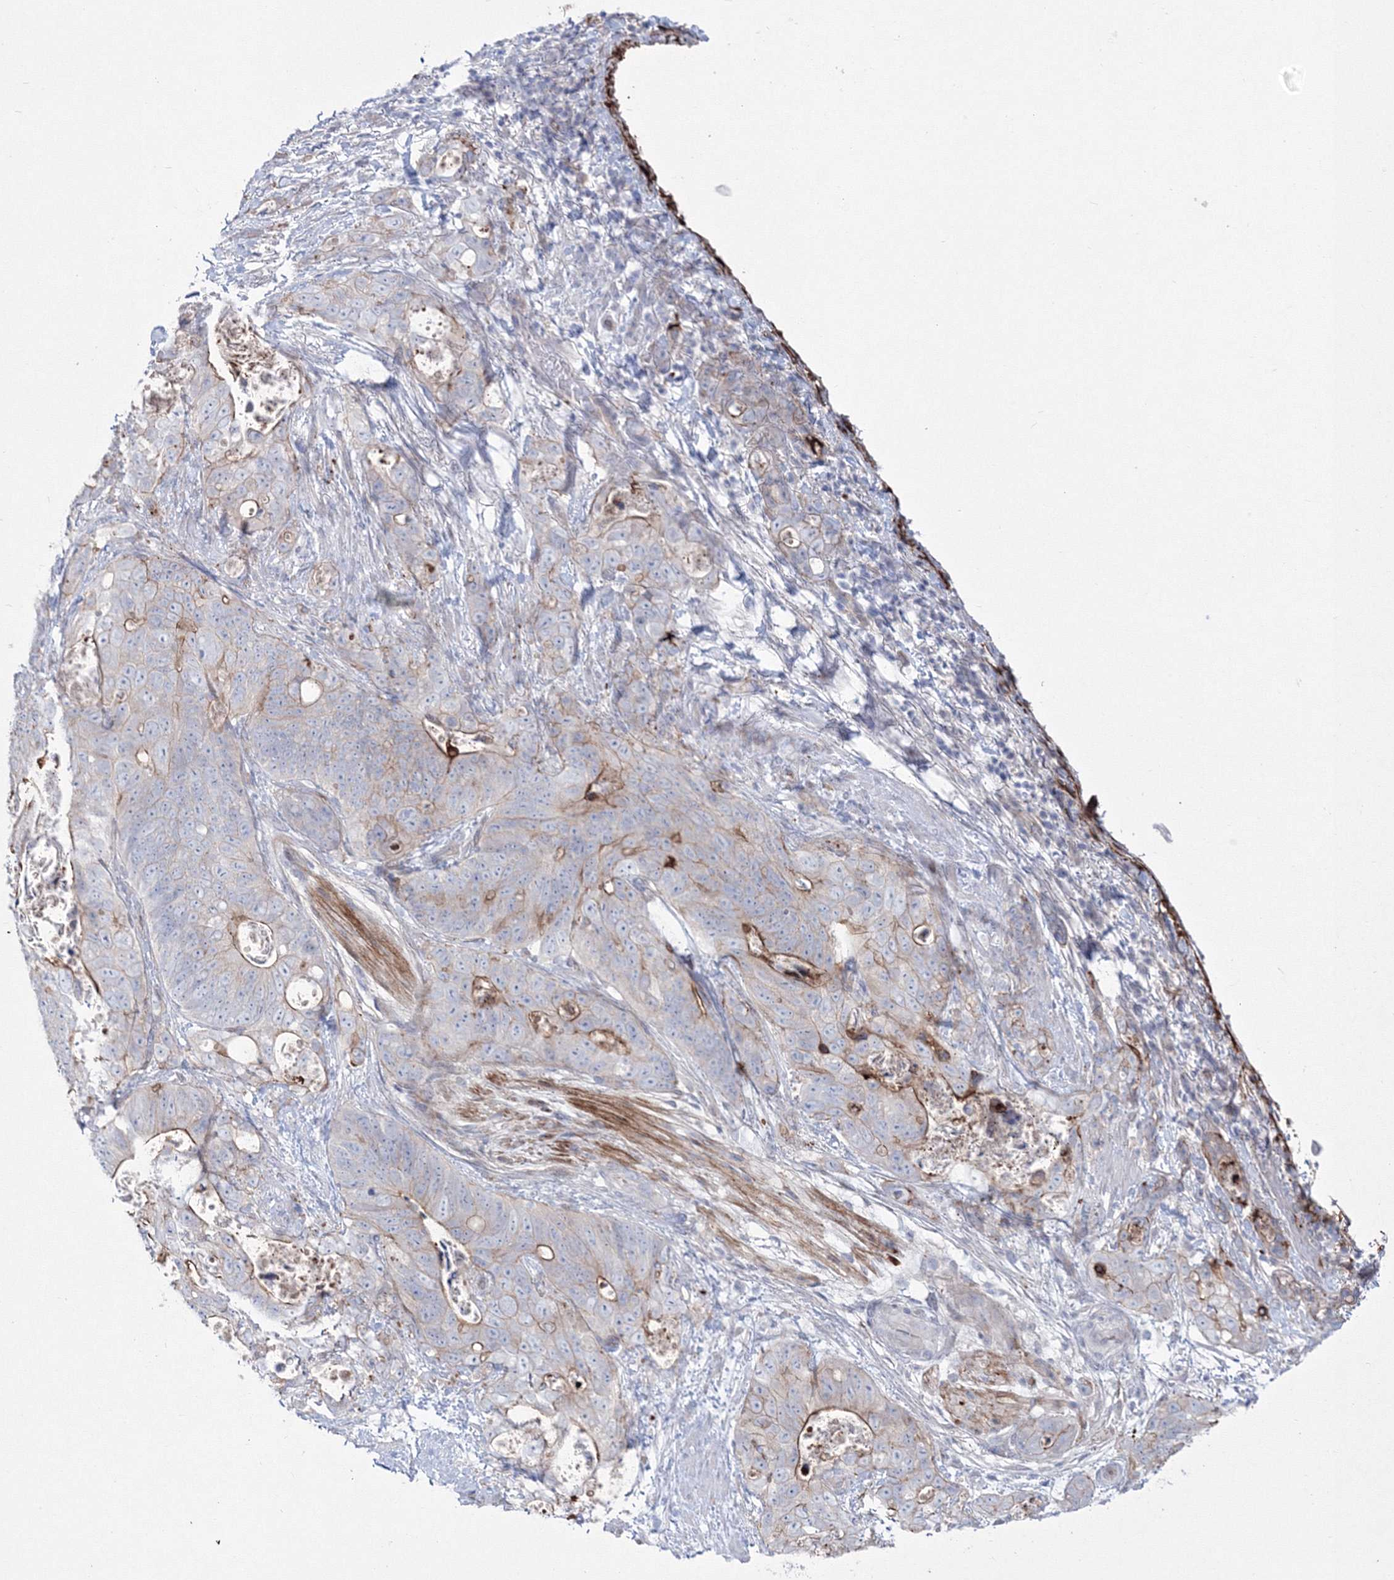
{"staining": {"intensity": "moderate", "quantity": "<25%", "location": "cytoplasmic/membranous"}, "tissue": "stomach cancer", "cell_type": "Tumor cells", "image_type": "cancer", "snomed": [{"axis": "morphology", "description": "Normal tissue, NOS"}, {"axis": "morphology", "description": "Adenocarcinoma, NOS"}, {"axis": "topography", "description": "Stomach"}], "caption": "Moderate cytoplasmic/membranous protein positivity is identified in approximately <25% of tumor cells in stomach adenocarcinoma. (IHC, brightfield microscopy, high magnification).", "gene": "HYAL2", "patient": {"sex": "female", "age": 89}}